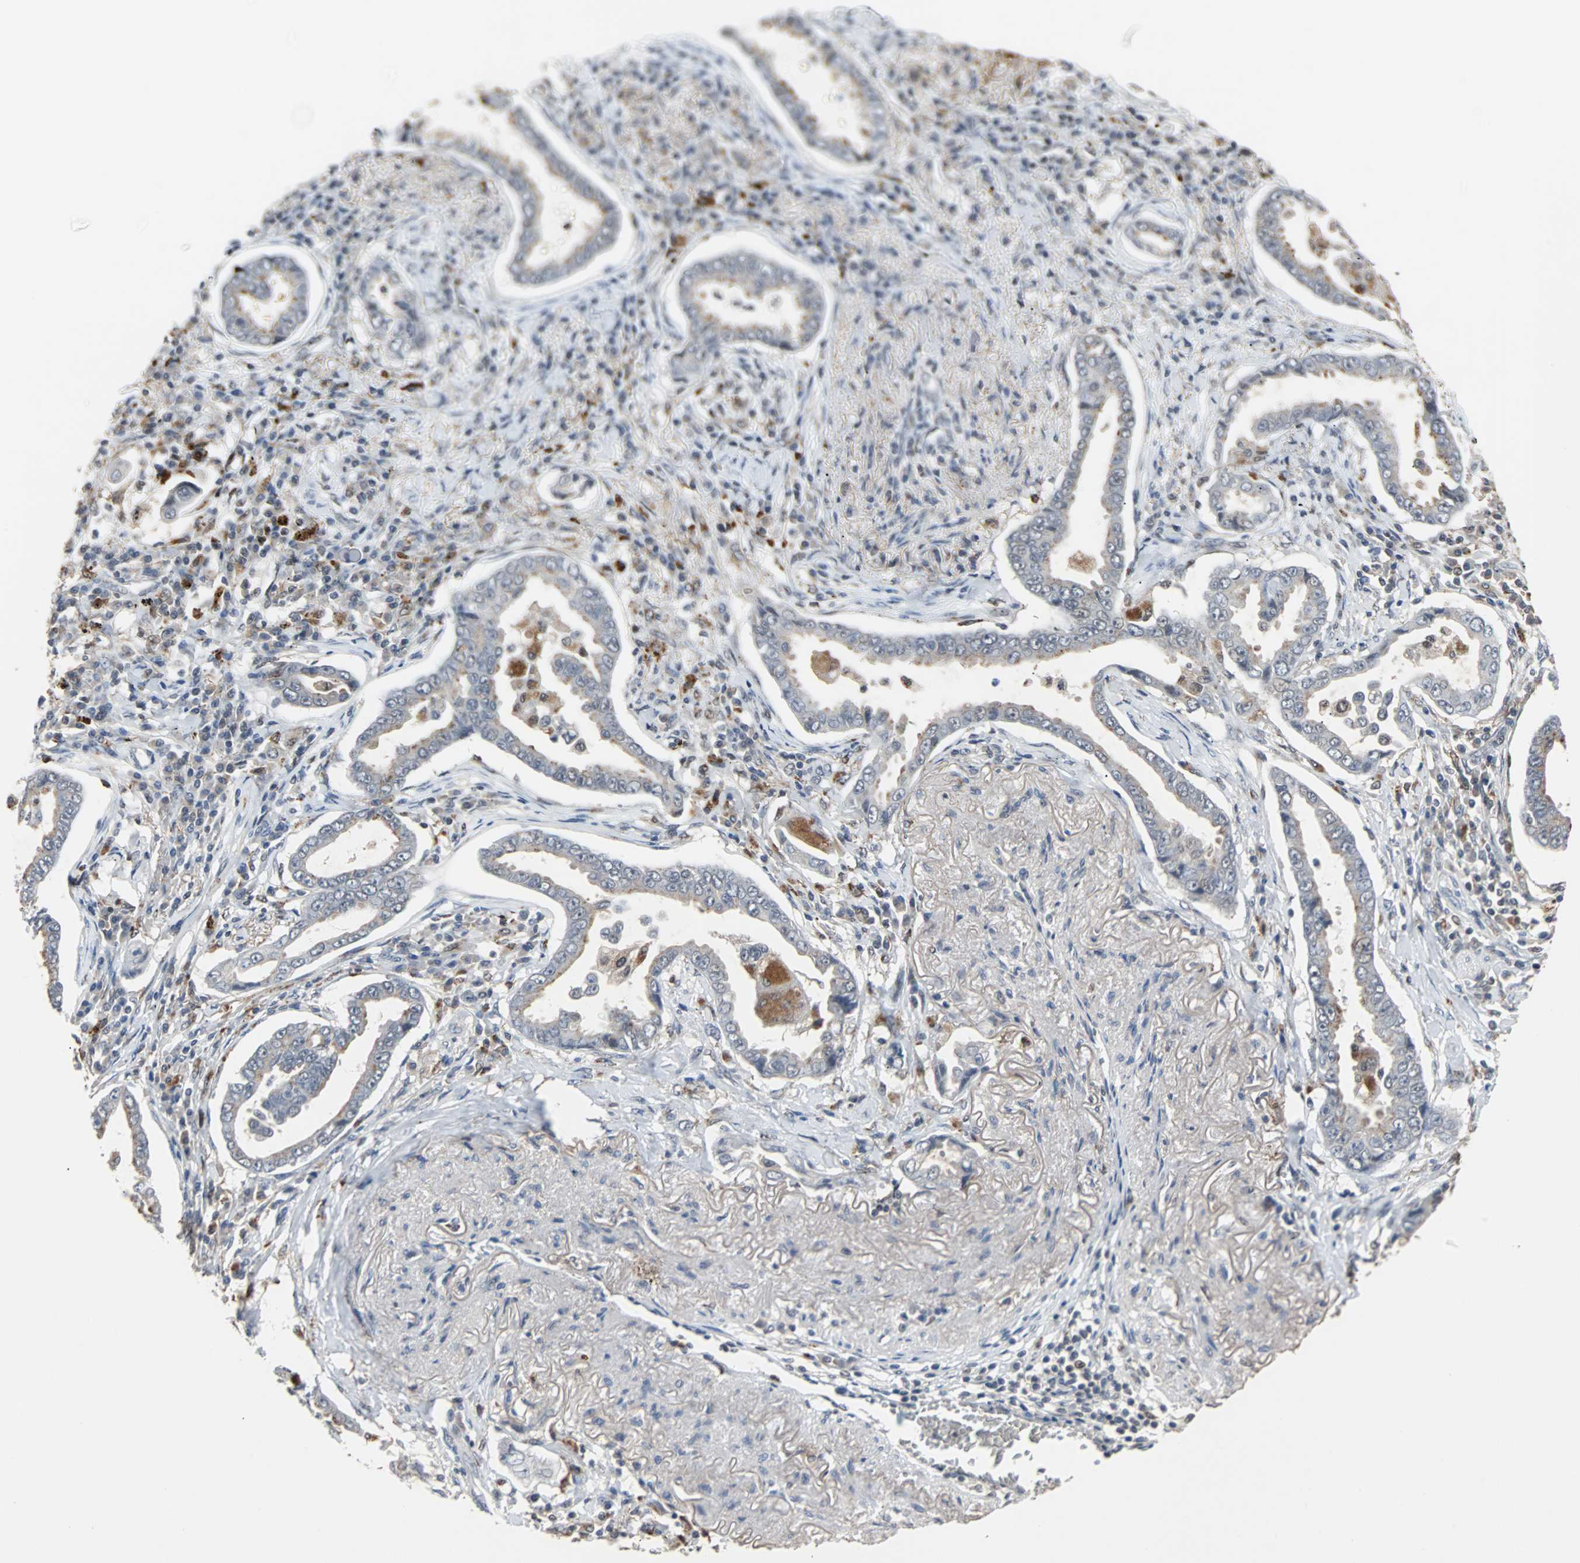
{"staining": {"intensity": "moderate", "quantity": "<25%", "location": "cytoplasmic/membranous"}, "tissue": "lung cancer", "cell_type": "Tumor cells", "image_type": "cancer", "snomed": [{"axis": "morphology", "description": "Normal tissue, NOS"}, {"axis": "morphology", "description": "Inflammation, NOS"}, {"axis": "morphology", "description": "Adenocarcinoma, NOS"}, {"axis": "topography", "description": "Lung"}], "caption": "Immunohistochemistry micrograph of lung cancer (adenocarcinoma) stained for a protein (brown), which demonstrates low levels of moderate cytoplasmic/membranous staining in about <25% of tumor cells.", "gene": "HLX", "patient": {"sex": "female", "age": 64}}